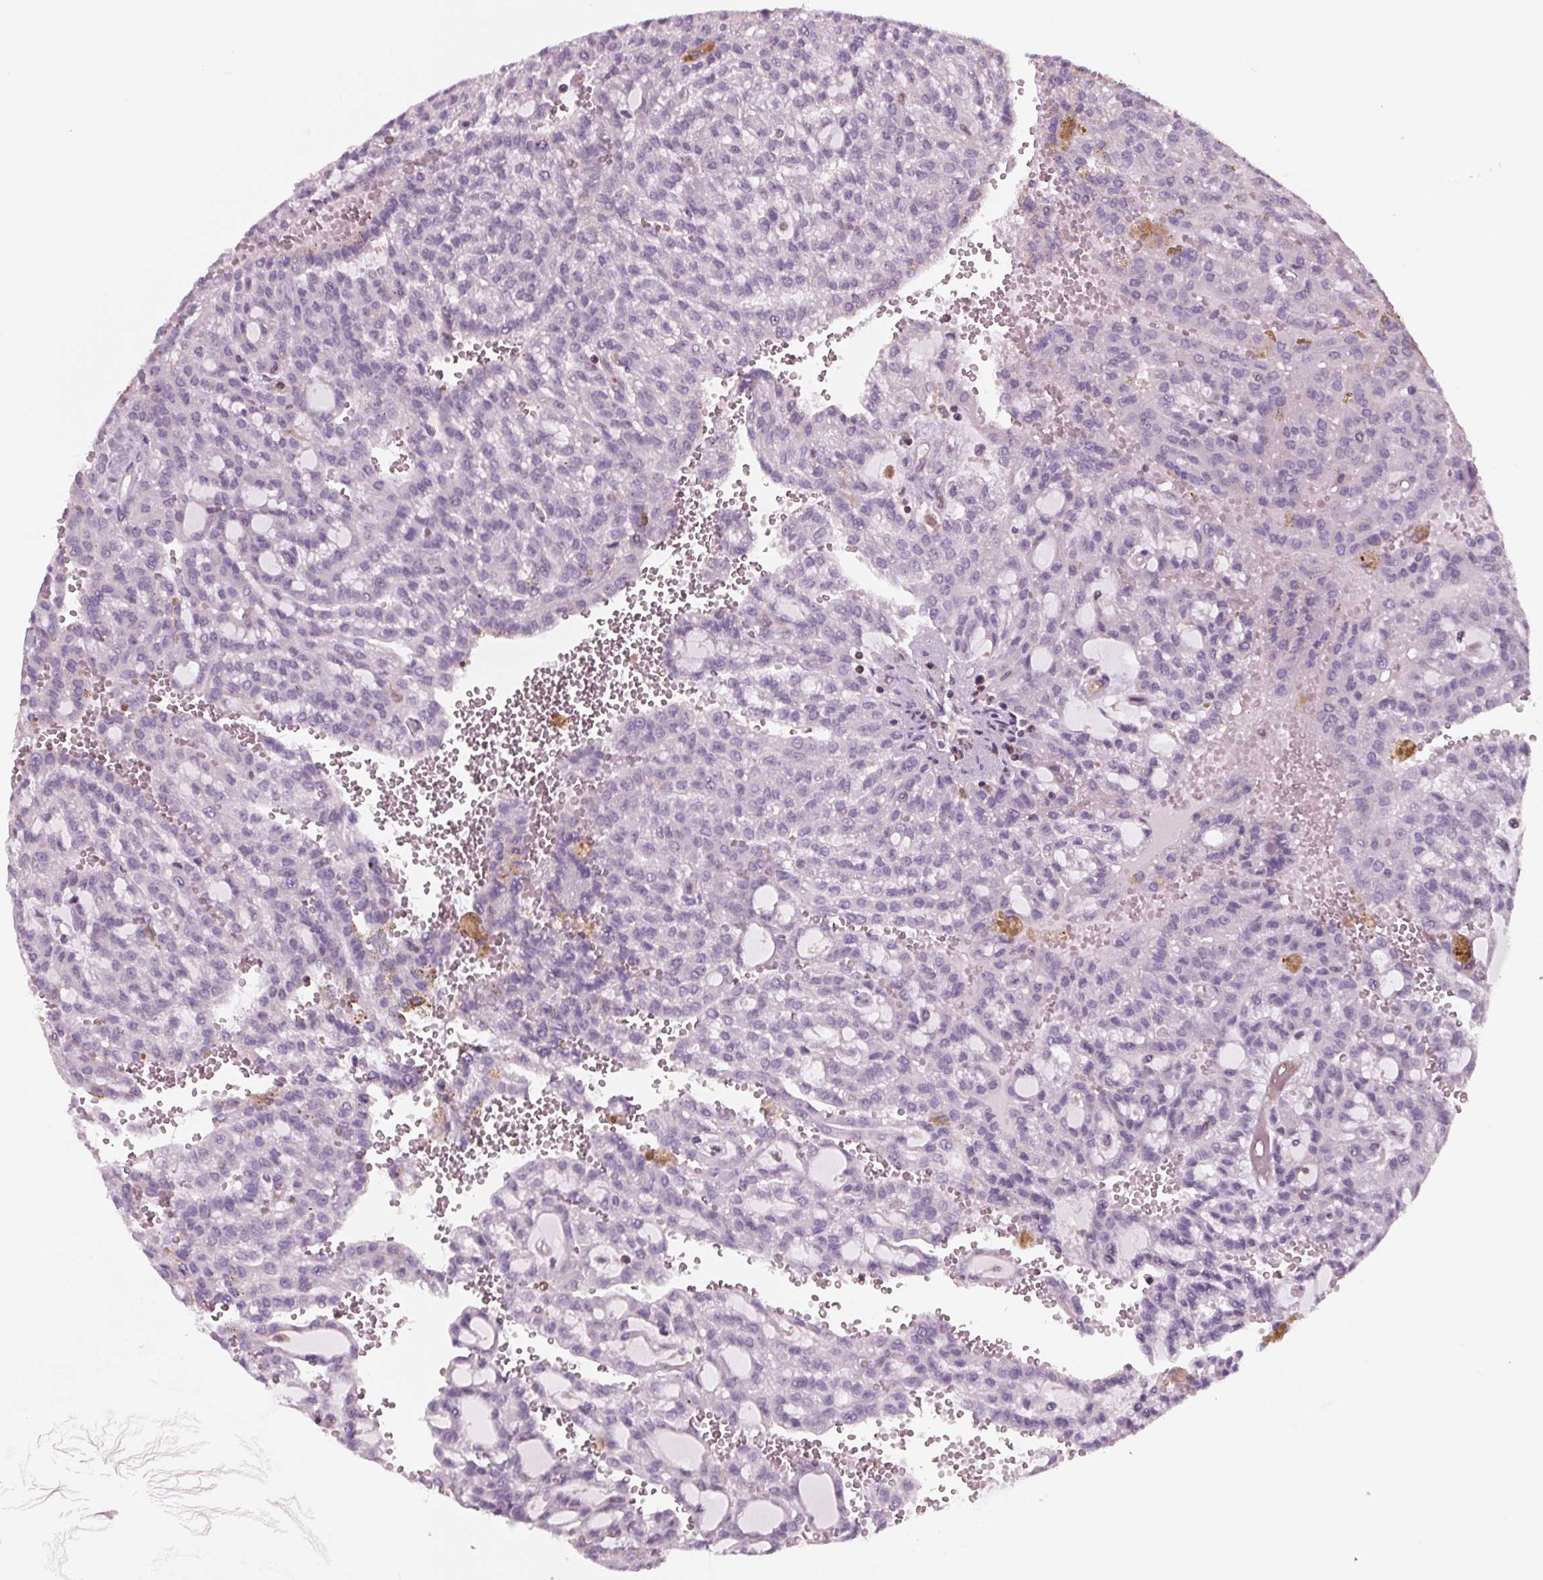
{"staining": {"intensity": "negative", "quantity": "none", "location": "none"}, "tissue": "renal cancer", "cell_type": "Tumor cells", "image_type": "cancer", "snomed": [{"axis": "morphology", "description": "Adenocarcinoma, NOS"}, {"axis": "topography", "description": "Kidney"}], "caption": "Tumor cells show no significant staining in adenocarcinoma (renal). Nuclei are stained in blue.", "gene": "ARHGAP25", "patient": {"sex": "male", "age": 63}}